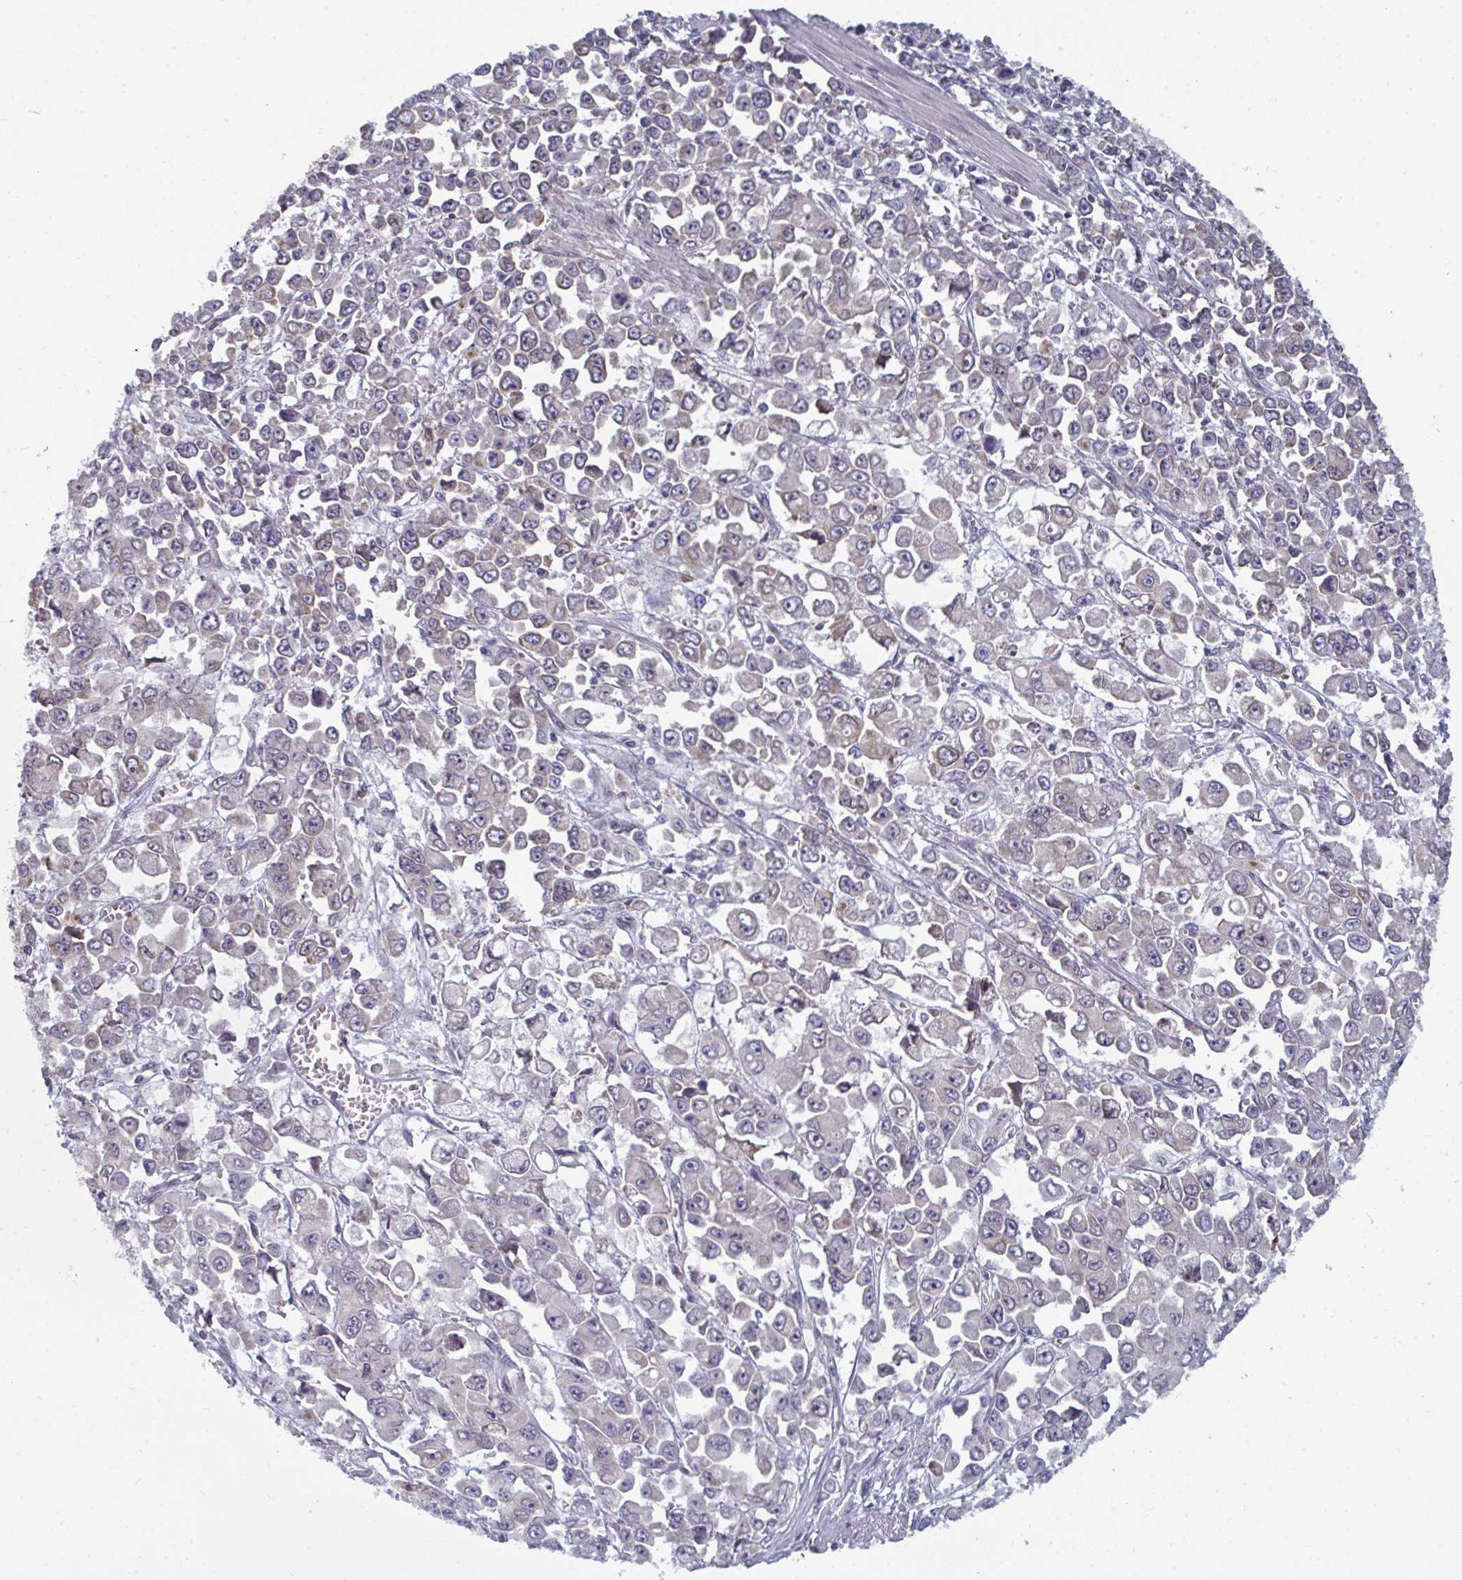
{"staining": {"intensity": "weak", "quantity": "25%-75%", "location": "cytoplasmic/membranous"}, "tissue": "stomach cancer", "cell_type": "Tumor cells", "image_type": "cancer", "snomed": [{"axis": "morphology", "description": "Adenocarcinoma, NOS"}, {"axis": "topography", "description": "Stomach, upper"}], "caption": "Immunohistochemistry (DAB) staining of stomach cancer (adenocarcinoma) demonstrates weak cytoplasmic/membranous protein staining in about 25%-75% of tumor cells.", "gene": "LYSMD4", "patient": {"sex": "male", "age": 70}}